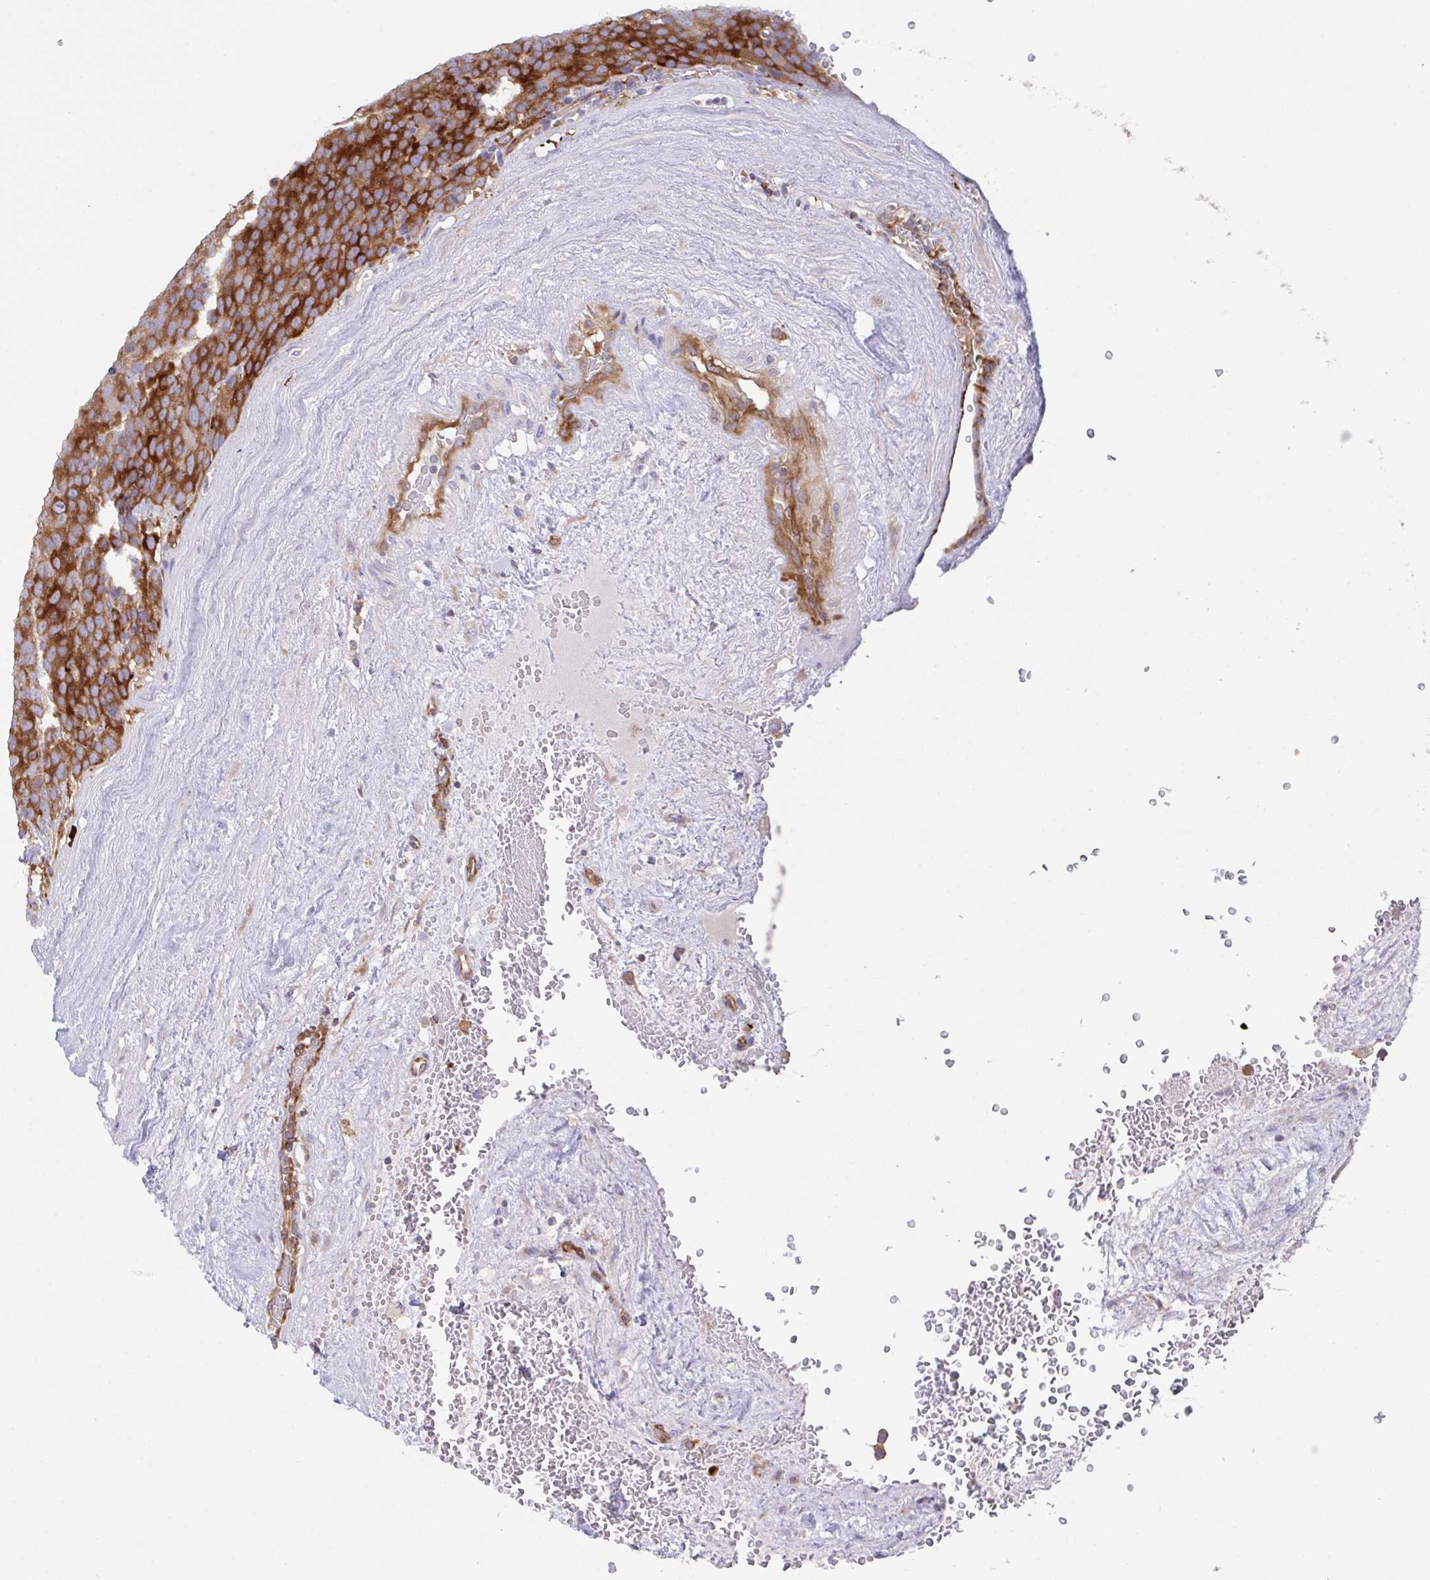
{"staining": {"intensity": "strong", "quantity": ">75%", "location": "cytoplasmic/membranous"}, "tissue": "testis cancer", "cell_type": "Tumor cells", "image_type": "cancer", "snomed": [{"axis": "morphology", "description": "Seminoma, NOS"}, {"axis": "topography", "description": "Testis"}], "caption": "DAB immunohistochemical staining of testis cancer (seminoma) shows strong cytoplasmic/membranous protein positivity in approximately >75% of tumor cells.", "gene": "YARS2", "patient": {"sex": "male", "age": 71}}